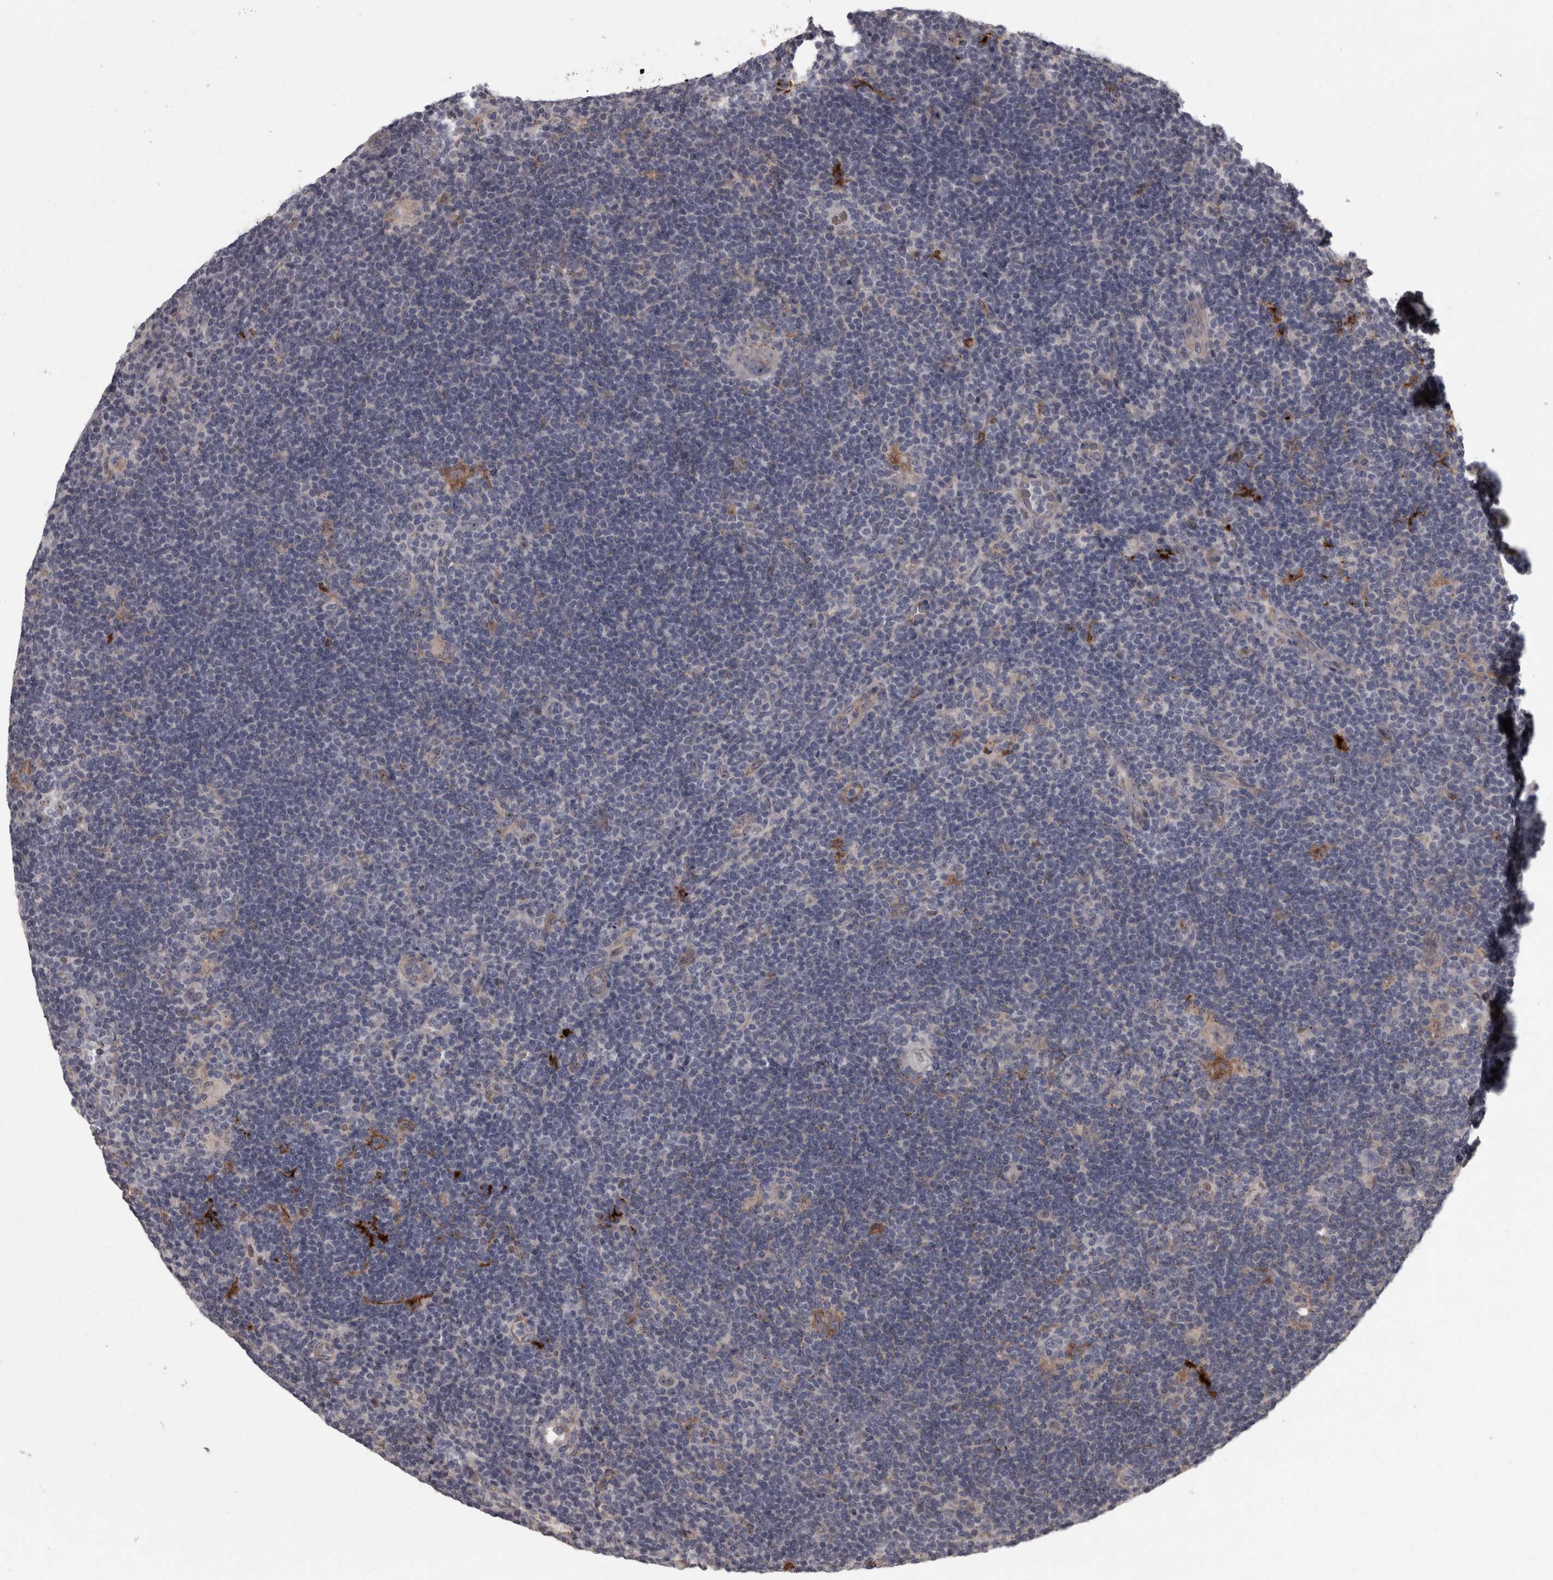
{"staining": {"intensity": "negative", "quantity": "none", "location": "none"}, "tissue": "lymphoma", "cell_type": "Tumor cells", "image_type": "cancer", "snomed": [{"axis": "morphology", "description": "Hodgkin's disease, NOS"}, {"axis": "topography", "description": "Lymph node"}], "caption": "Human lymphoma stained for a protein using immunohistochemistry exhibits no staining in tumor cells.", "gene": "PCDH17", "patient": {"sex": "female", "age": 57}}